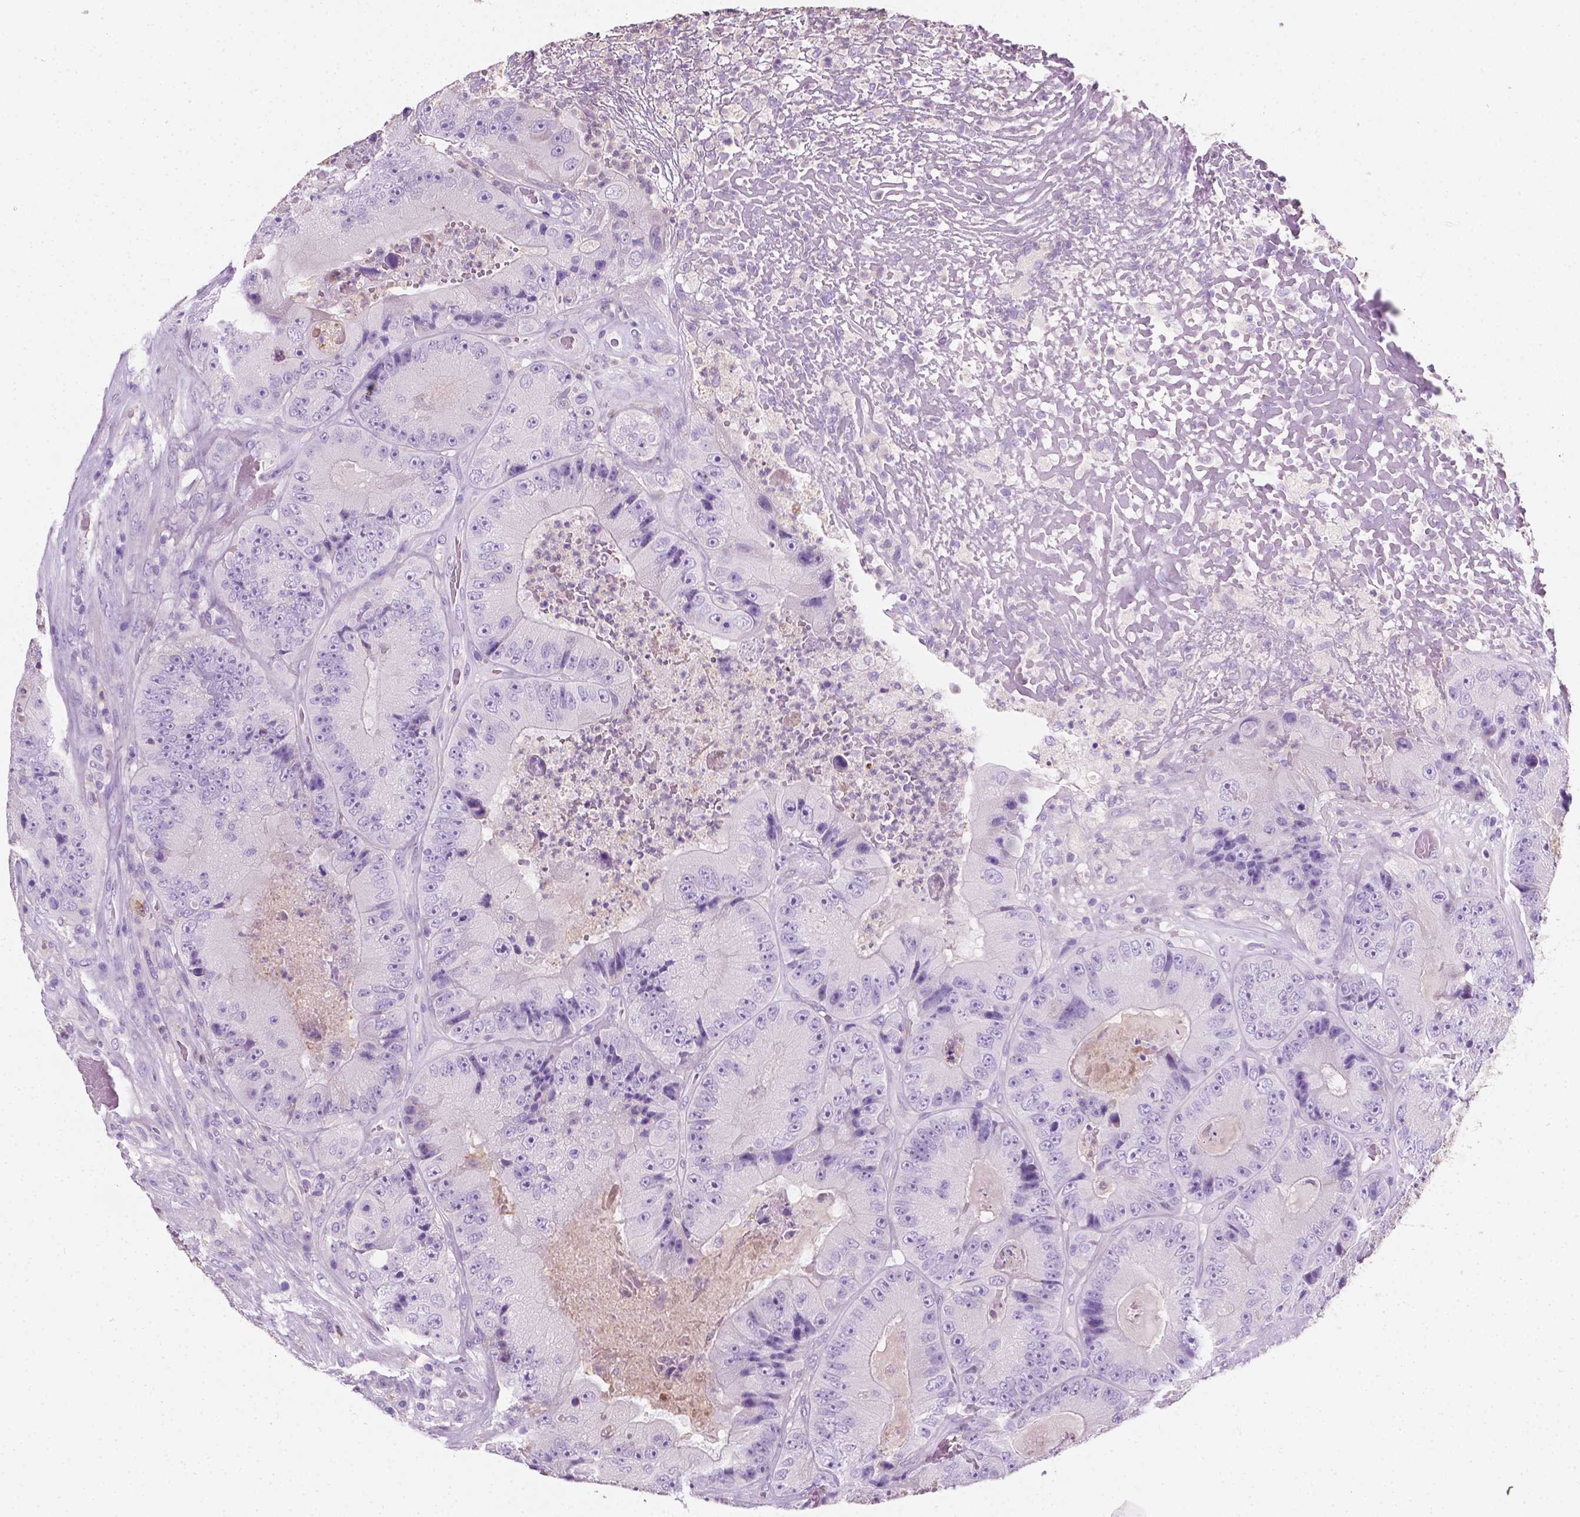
{"staining": {"intensity": "negative", "quantity": "none", "location": "none"}, "tissue": "colorectal cancer", "cell_type": "Tumor cells", "image_type": "cancer", "snomed": [{"axis": "morphology", "description": "Adenocarcinoma, NOS"}, {"axis": "topography", "description": "Colon"}], "caption": "Tumor cells are negative for brown protein staining in colorectal cancer. (Stains: DAB (3,3'-diaminobenzidine) immunohistochemistry with hematoxylin counter stain, Microscopy: brightfield microscopy at high magnification).", "gene": "GNAO1", "patient": {"sex": "female", "age": 86}}